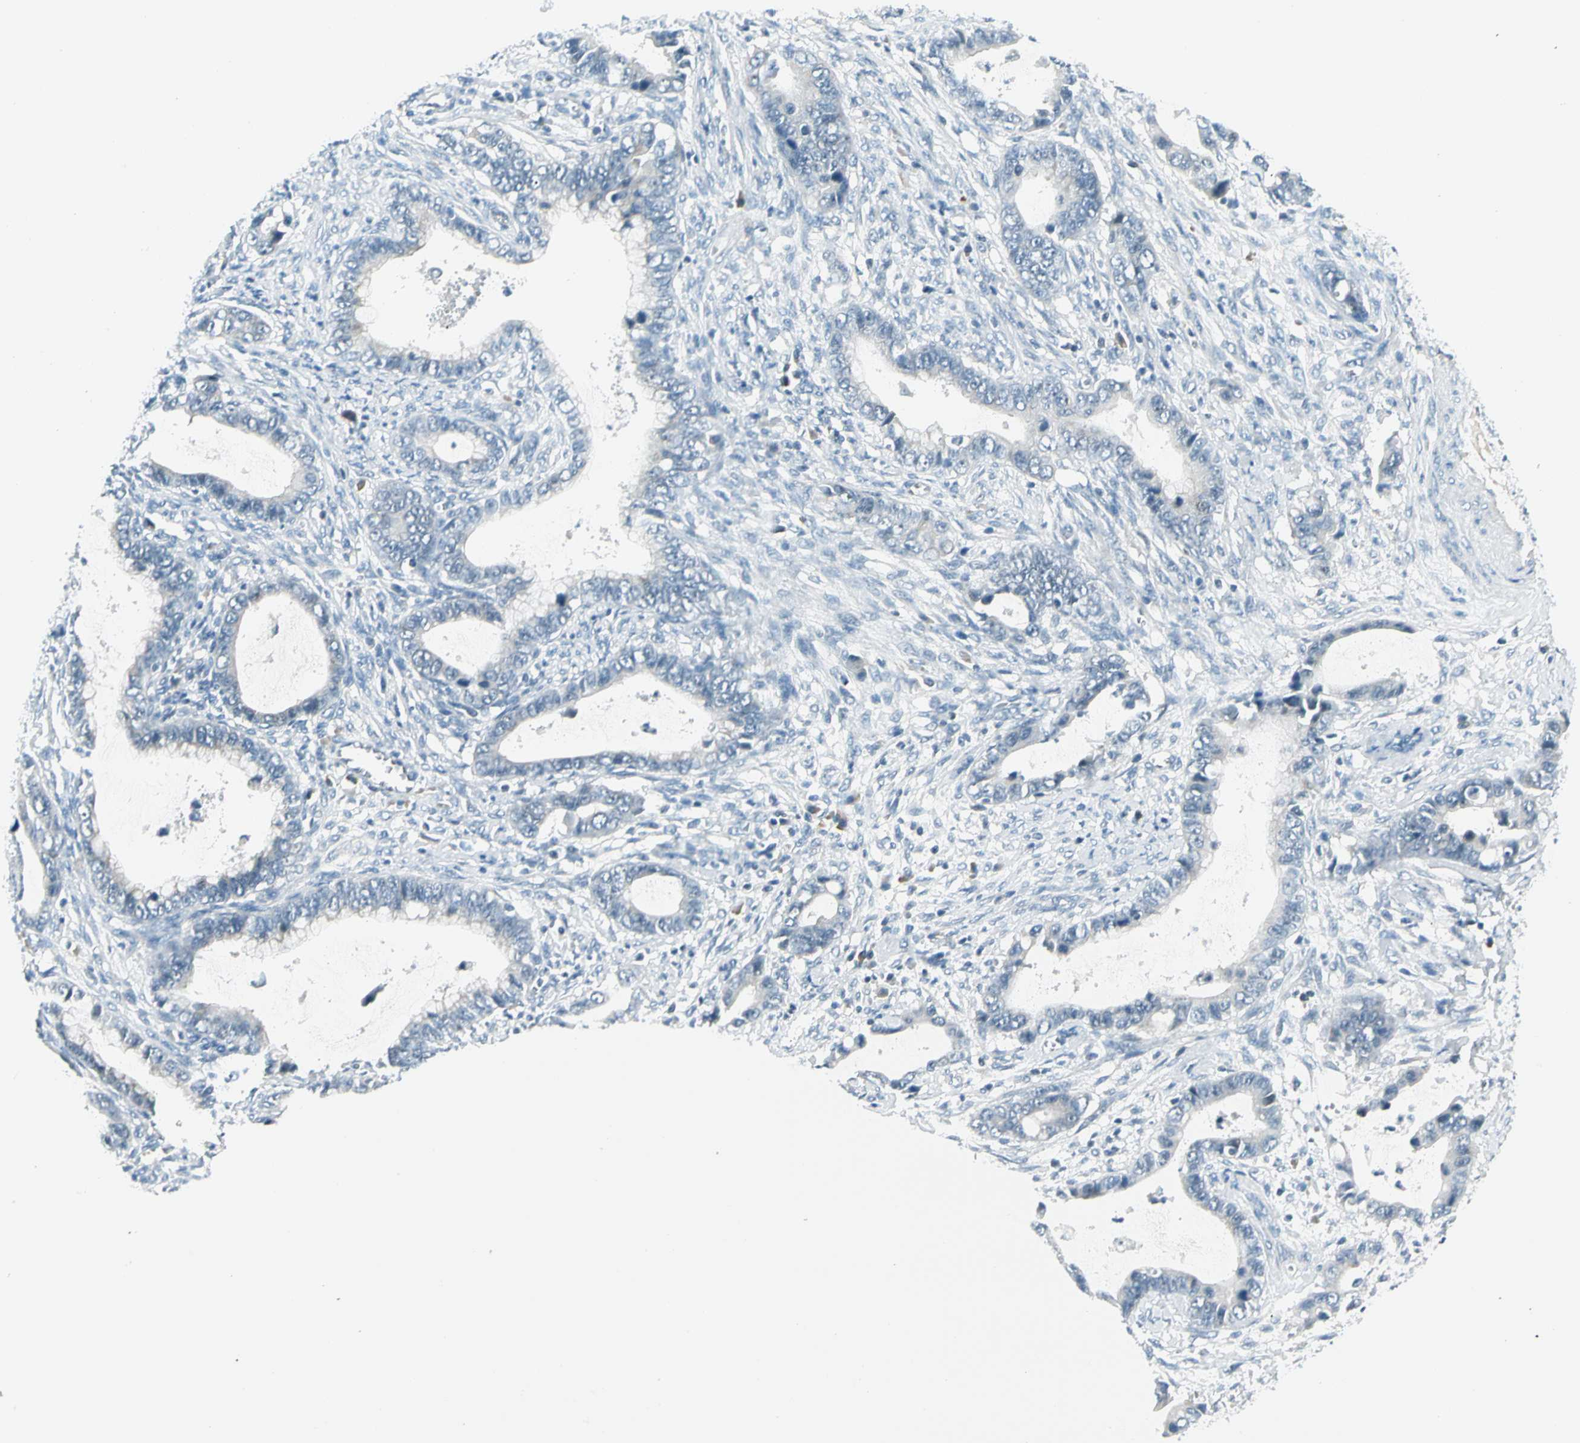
{"staining": {"intensity": "negative", "quantity": "none", "location": "none"}, "tissue": "cervical cancer", "cell_type": "Tumor cells", "image_type": "cancer", "snomed": [{"axis": "morphology", "description": "Adenocarcinoma, NOS"}, {"axis": "topography", "description": "Cervix"}], "caption": "This is a photomicrograph of immunohistochemistry staining of cervical cancer, which shows no expression in tumor cells. The staining was performed using DAB (3,3'-diaminobenzidine) to visualize the protein expression in brown, while the nuclei were stained in blue with hematoxylin (Magnification: 20x).", "gene": "ZSCAN1", "patient": {"sex": "female", "age": 44}}